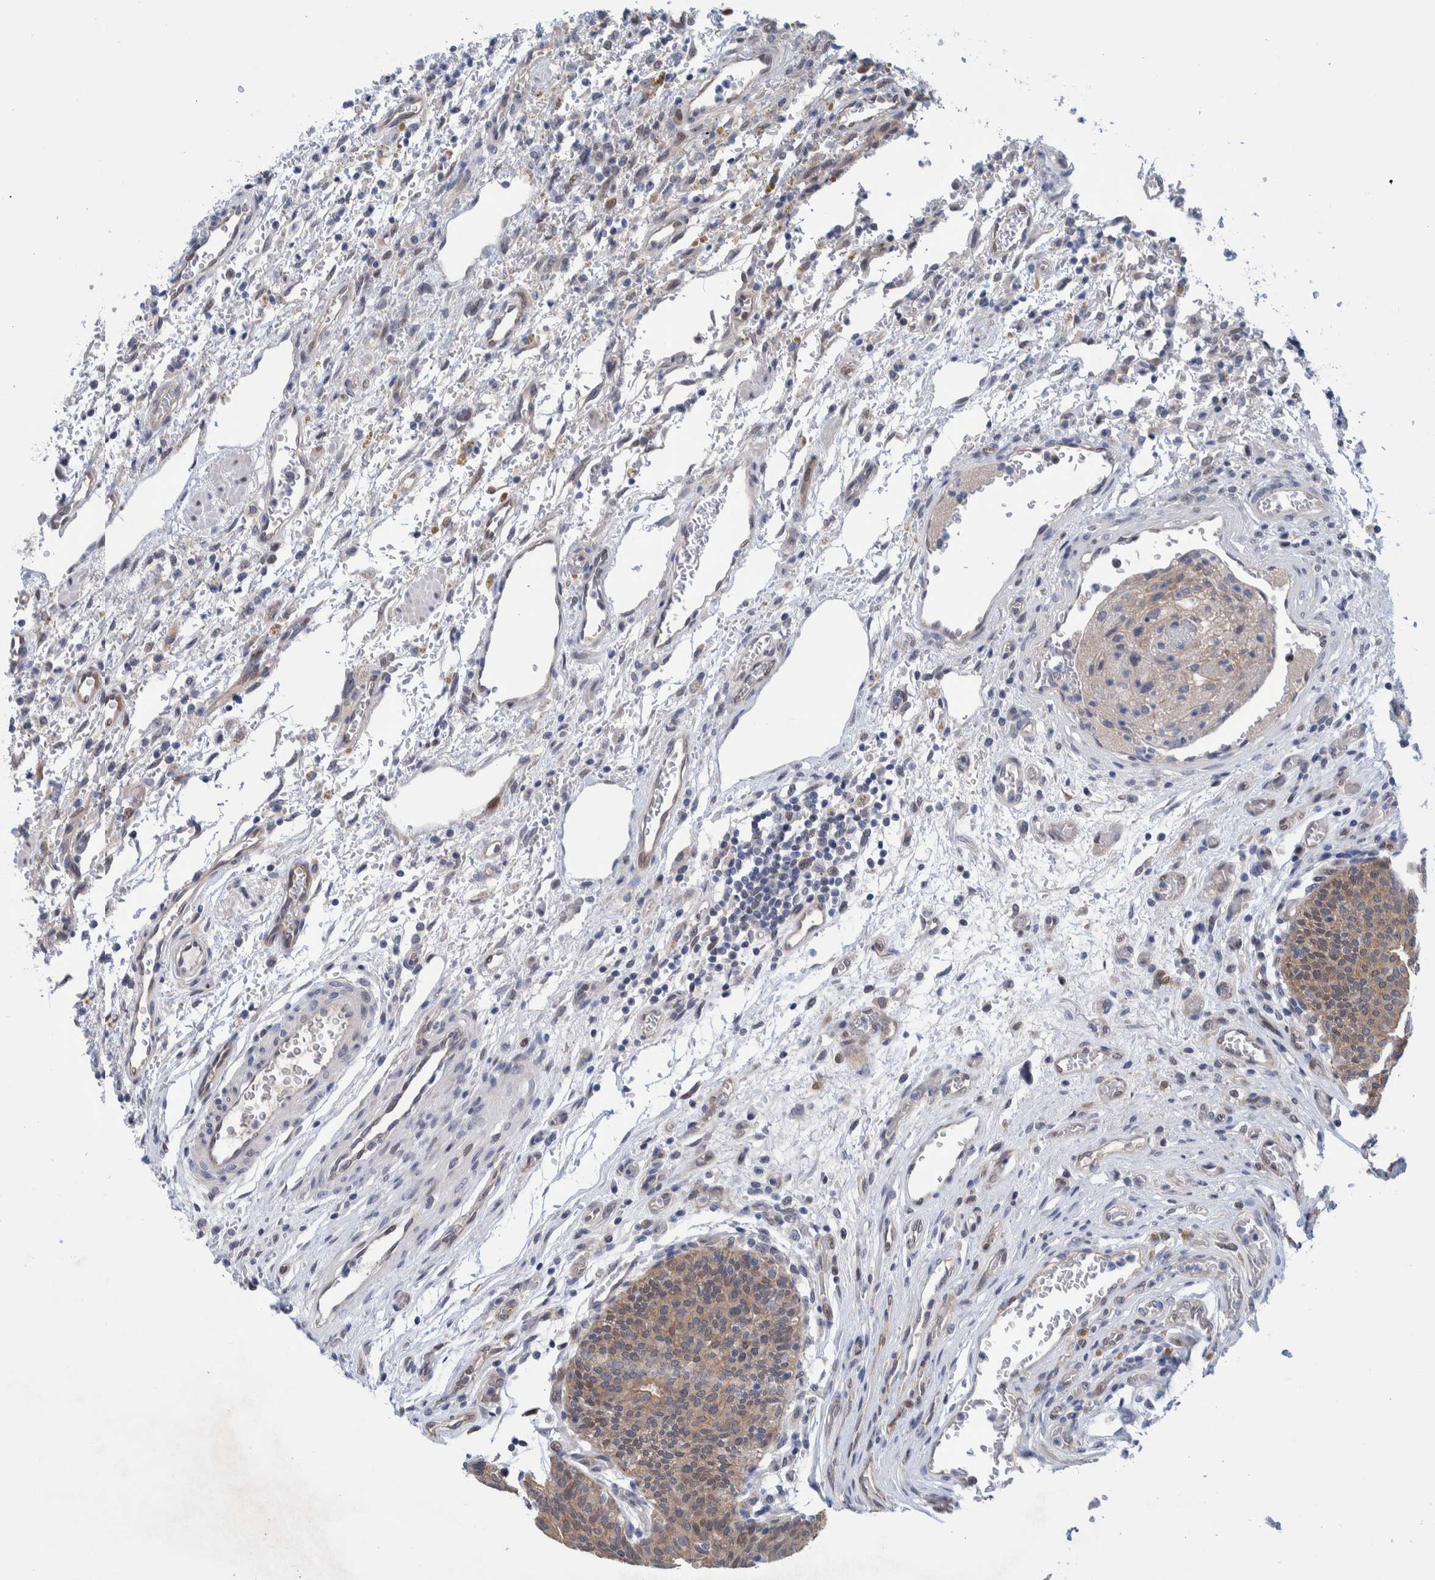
{"staining": {"intensity": "moderate", "quantity": ">75%", "location": "cytoplasmic/membranous"}, "tissue": "urothelial cancer", "cell_type": "Tumor cells", "image_type": "cancer", "snomed": [{"axis": "morphology", "description": "Urothelial carcinoma, Low grade"}, {"axis": "morphology", "description": "Urothelial carcinoma, High grade"}, {"axis": "topography", "description": "Urinary bladder"}], "caption": "Approximately >75% of tumor cells in urothelial cancer exhibit moderate cytoplasmic/membranous protein expression as visualized by brown immunohistochemical staining.", "gene": "PFAS", "patient": {"sex": "male", "age": 35}}